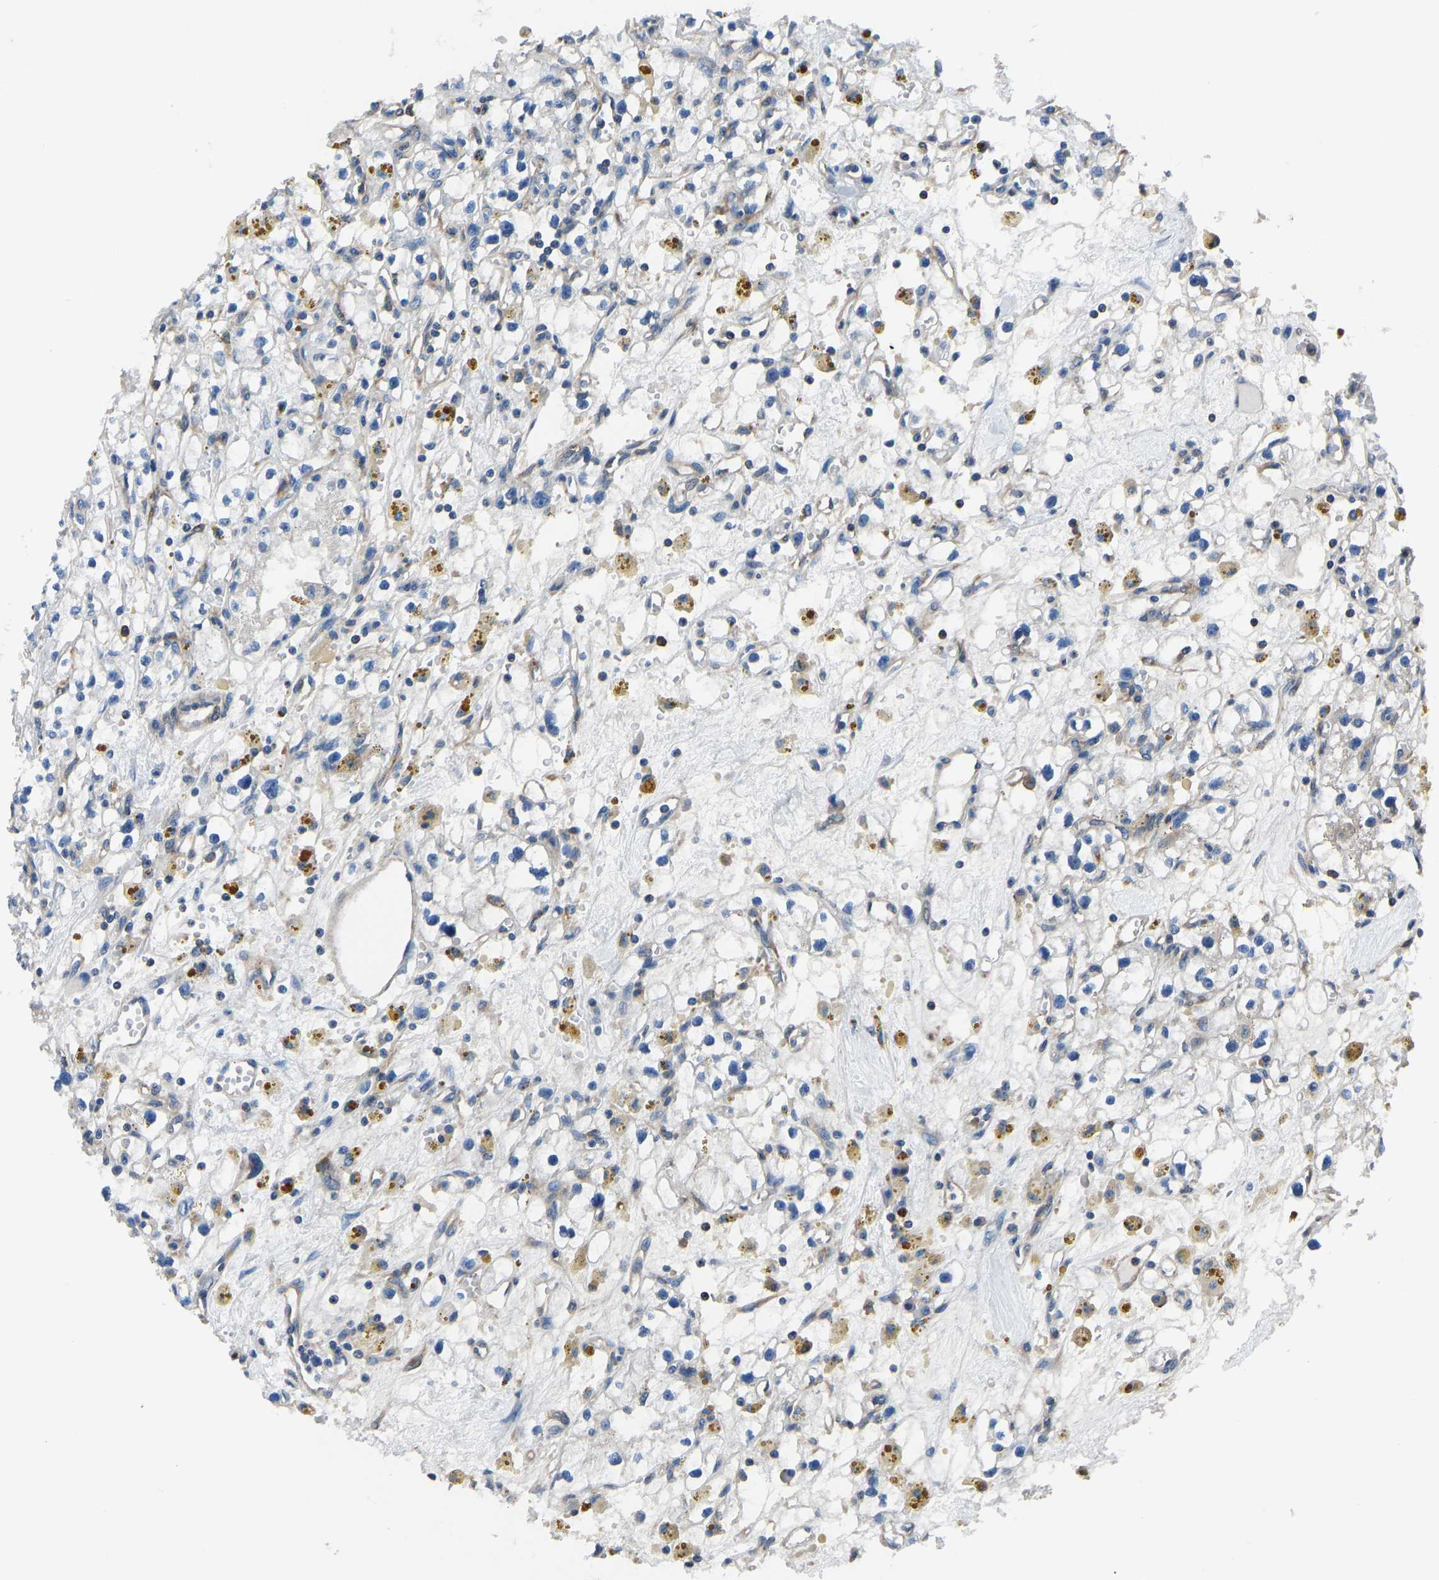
{"staining": {"intensity": "negative", "quantity": "none", "location": "none"}, "tissue": "renal cancer", "cell_type": "Tumor cells", "image_type": "cancer", "snomed": [{"axis": "morphology", "description": "Adenocarcinoma, NOS"}, {"axis": "topography", "description": "Kidney"}], "caption": "Photomicrograph shows no protein staining in tumor cells of renal cancer tissue. (IHC, brightfield microscopy, high magnification).", "gene": "PRKAR1A", "patient": {"sex": "male", "age": 56}}